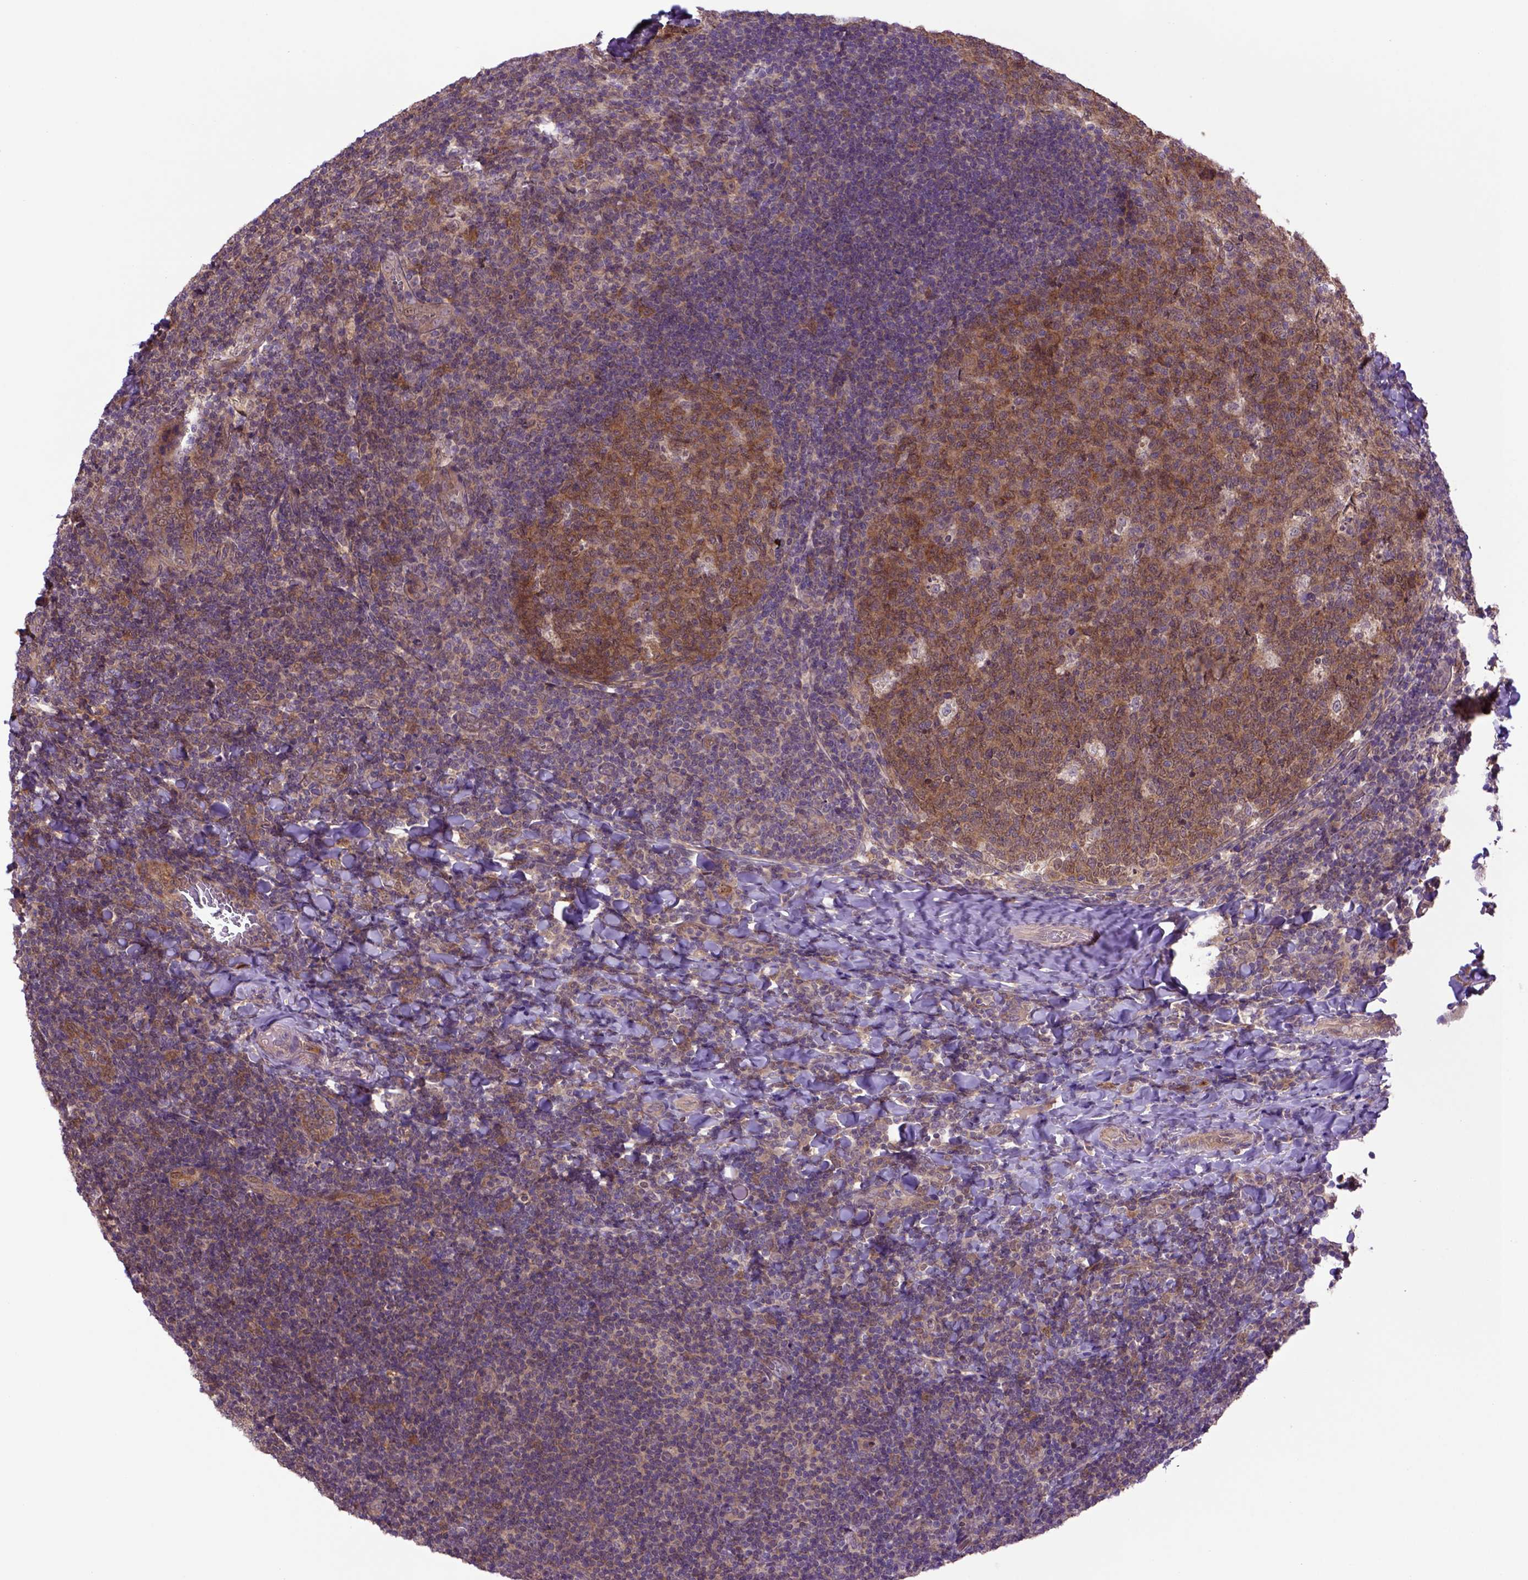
{"staining": {"intensity": "strong", "quantity": ">75%", "location": "cytoplasmic/membranous"}, "tissue": "tonsil", "cell_type": "Germinal center cells", "image_type": "normal", "snomed": [{"axis": "morphology", "description": "Normal tissue, NOS"}, {"axis": "topography", "description": "Tonsil"}], "caption": "Protein analysis of unremarkable tonsil reveals strong cytoplasmic/membranous expression in about >75% of germinal center cells.", "gene": "HSPBP1", "patient": {"sex": "male", "age": 17}}